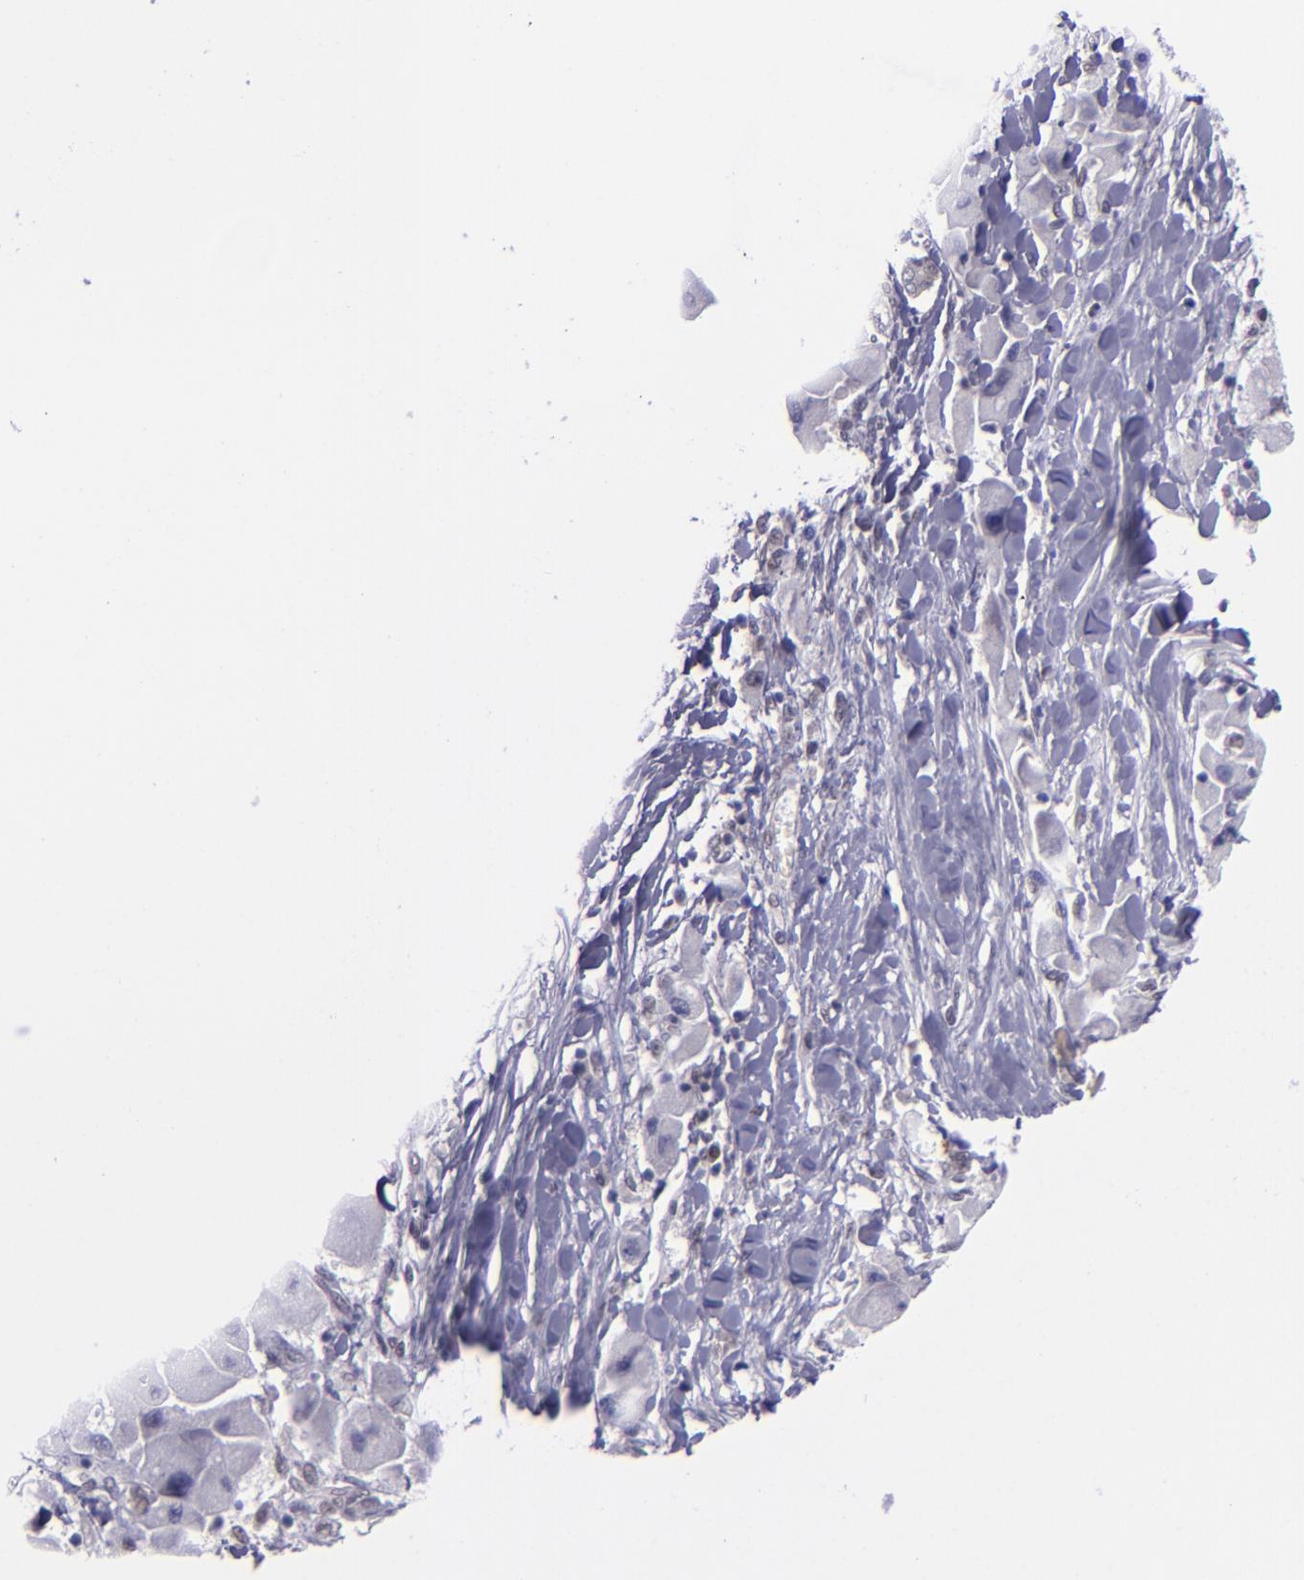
{"staining": {"intensity": "negative", "quantity": "none", "location": "none"}, "tissue": "liver cancer", "cell_type": "Tumor cells", "image_type": "cancer", "snomed": [{"axis": "morphology", "description": "Carcinoma, Hepatocellular, NOS"}, {"axis": "topography", "description": "Liver"}], "caption": "Immunohistochemical staining of liver cancer (hepatocellular carcinoma) exhibits no significant expression in tumor cells.", "gene": "BAG1", "patient": {"sex": "male", "age": 24}}